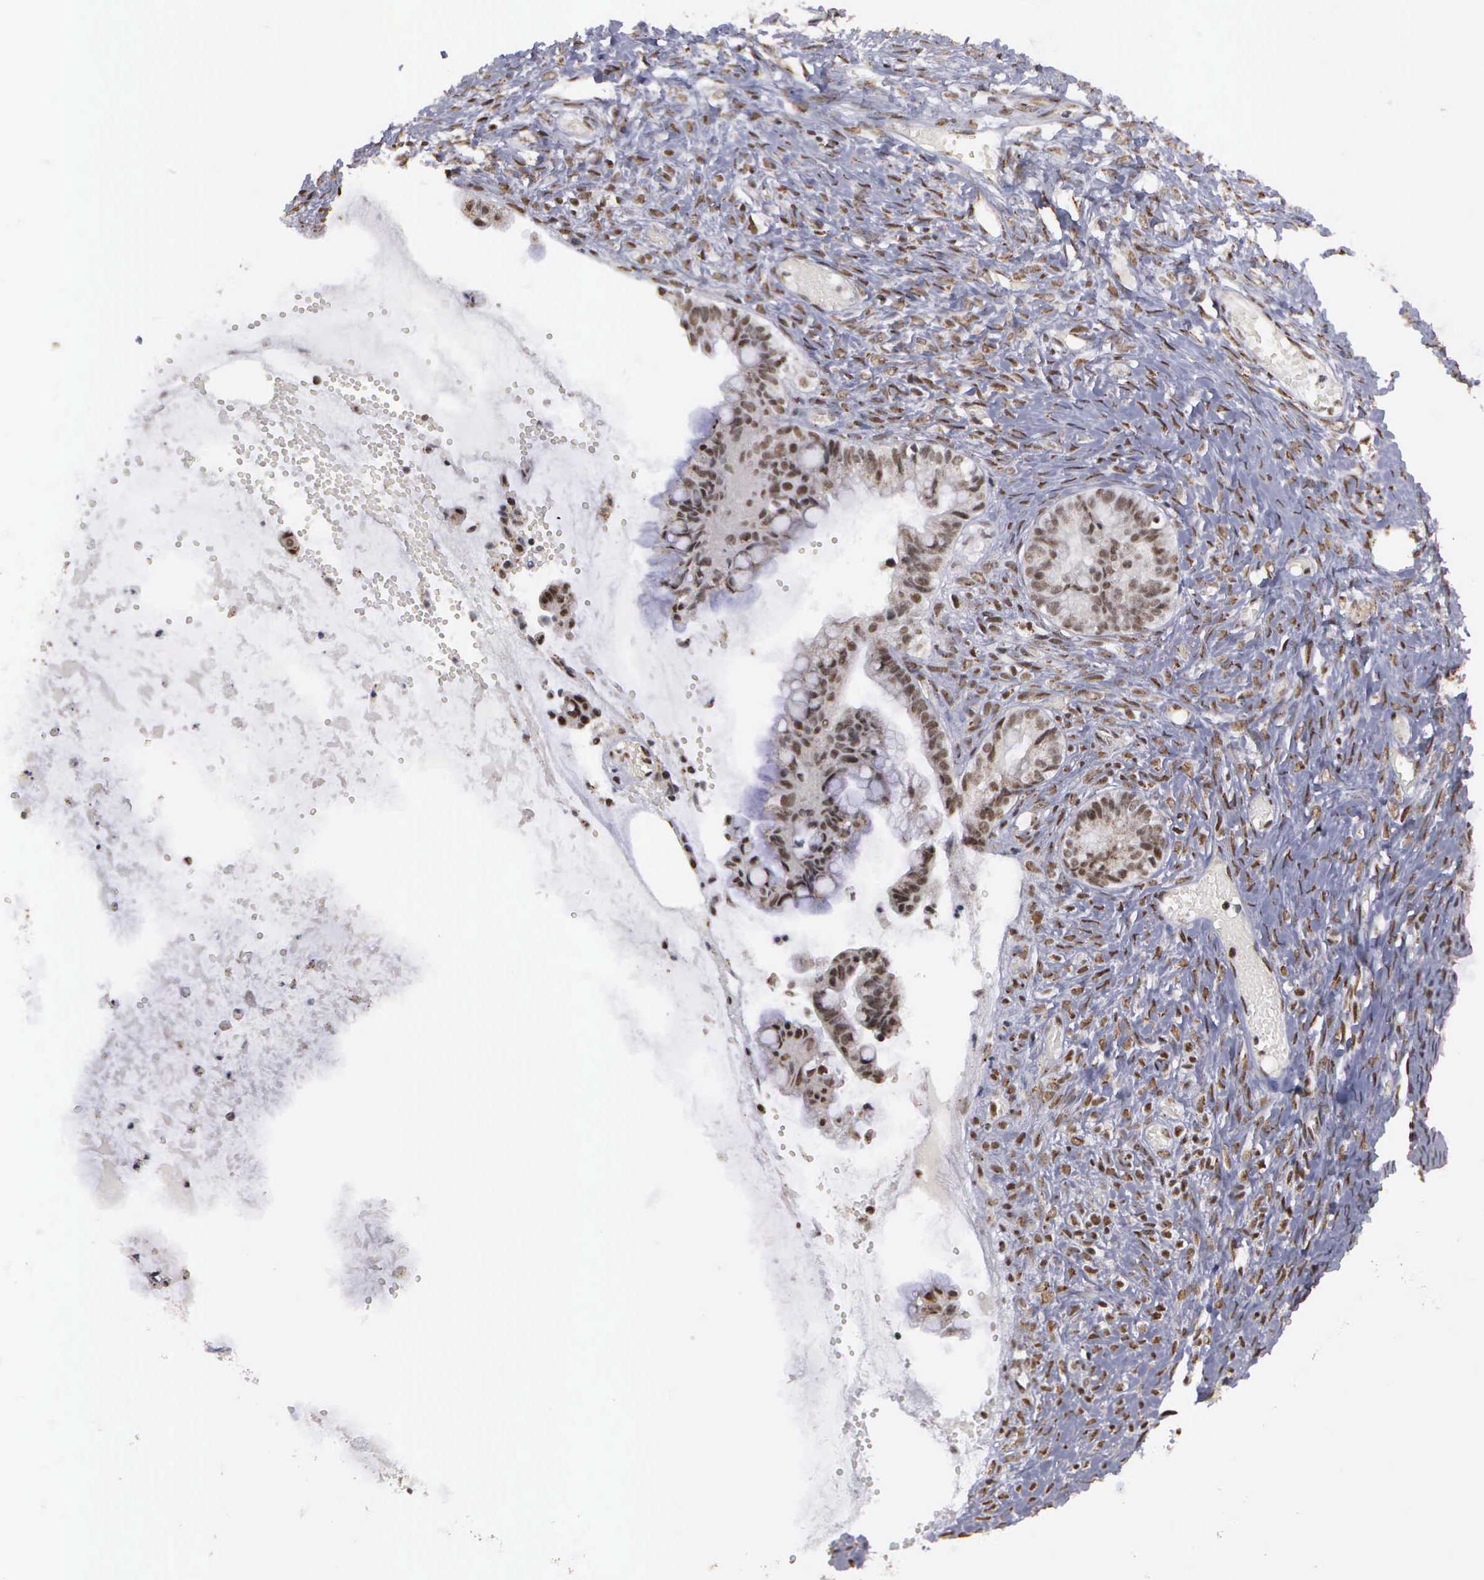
{"staining": {"intensity": "moderate", "quantity": ">75%", "location": "nuclear"}, "tissue": "ovarian cancer", "cell_type": "Tumor cells", "image_type": "cancer", "snomed": [{"axis": "morphology", "description": "Cystadenocarcinoma, mucinous, NOS"}, {"axis": "topography", "description": "Ovary"}], "caption": "Tumor cells exhibit medium levels of moderate nuclear positivity in about >75% of cells in human ovarian mucinous cystadenocarcinoma.", "gene": "GTF2A1", "patient": {"sex": "female", "age": 57}}